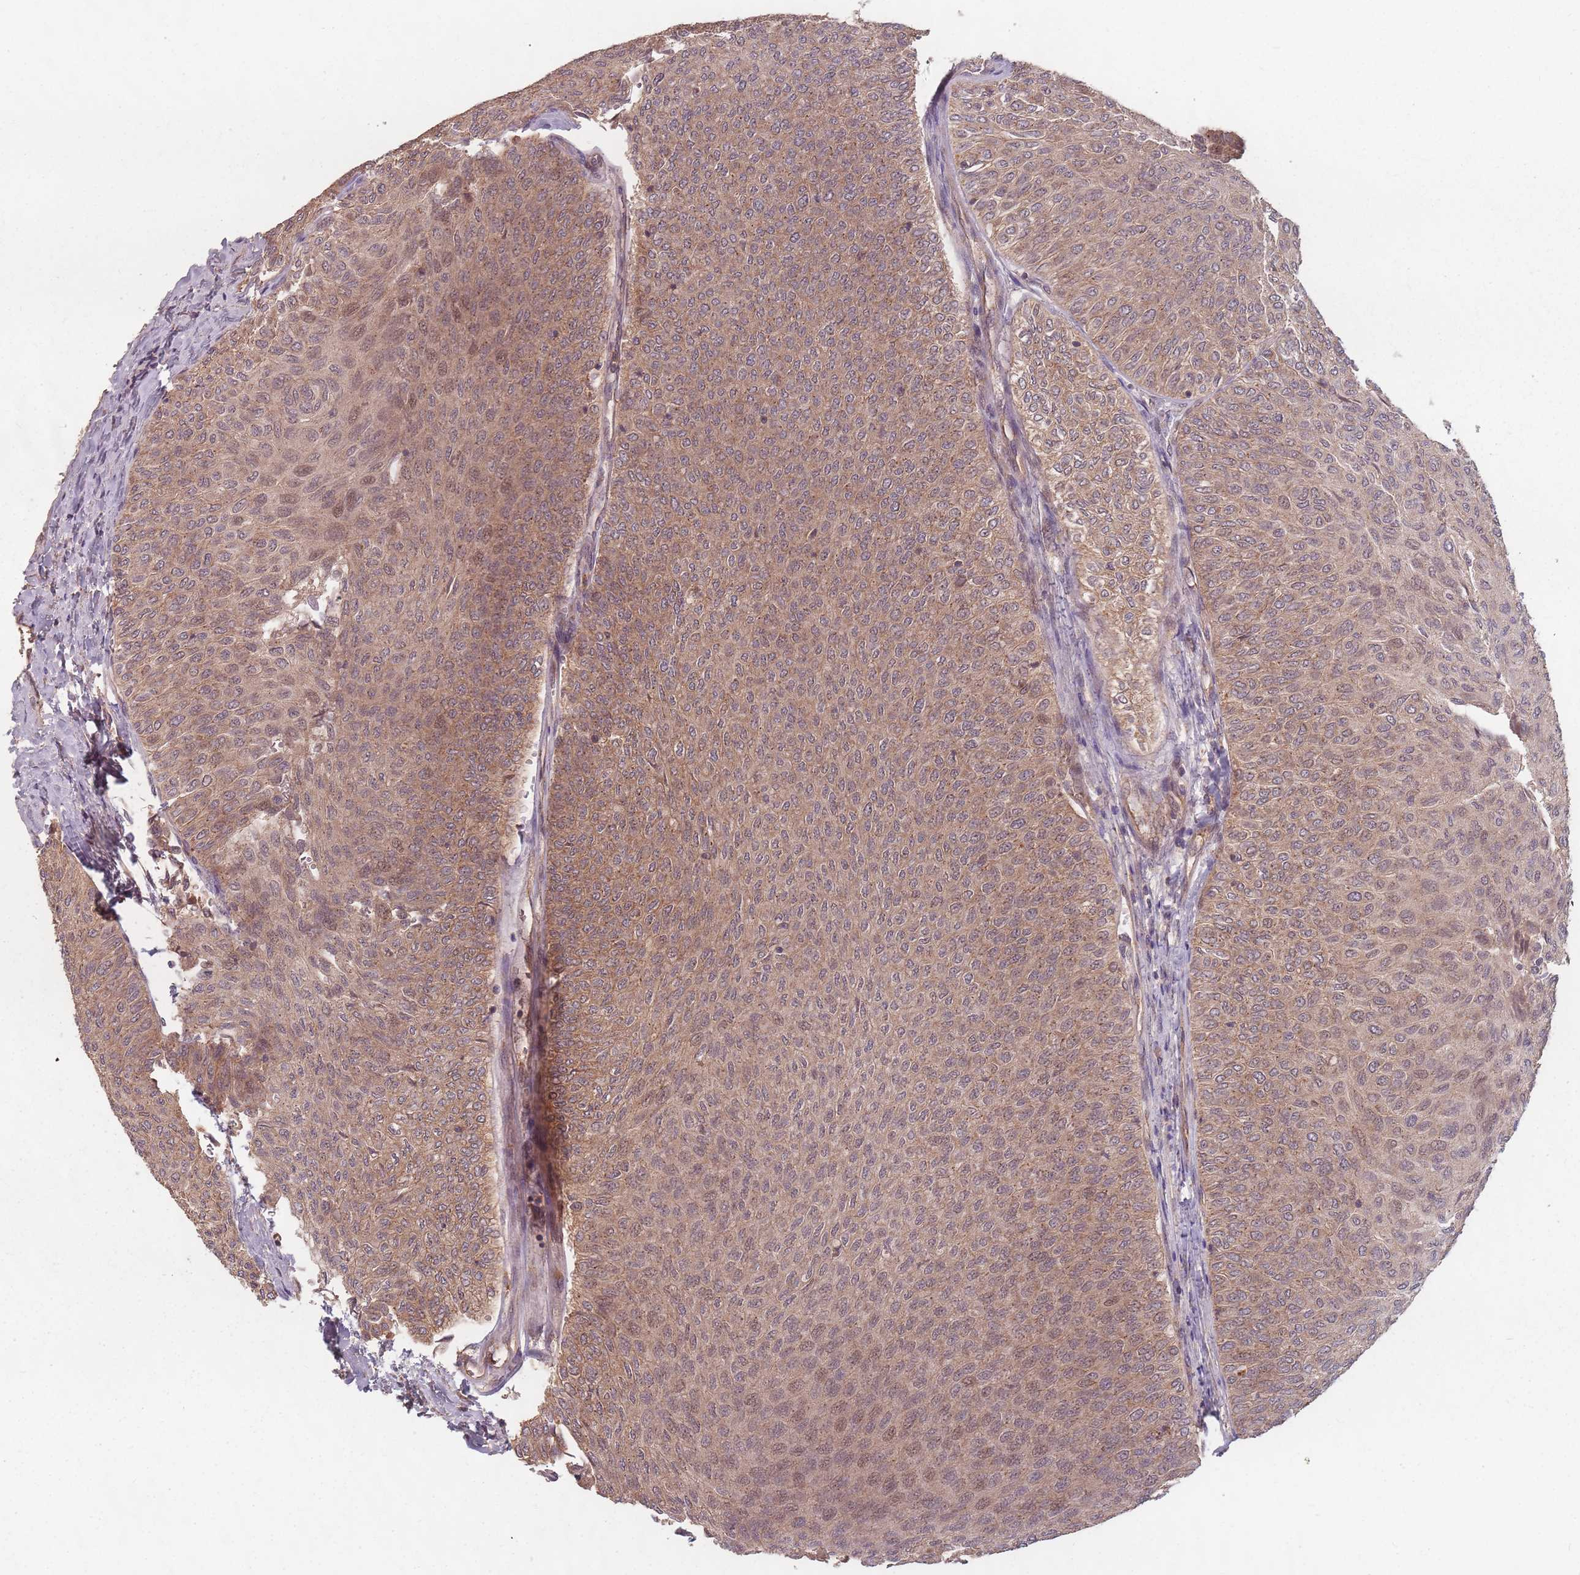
{"staining": {"intensity": "moderate", "quantity": ">75%", "location": "cytoplasmic/membranous,nuclear"}, "tissue": "urothelial cancer", "cell_type": "Tumor cells", "image_type": "cancer", "snomed": [{"axis": "morphology", "description": "Urothelial carcinoma, Low grade"}, {"axis": "topography", "description": "Urinary bladder"}], "caption": "IHC (DAB) staining of urothelial carcinoma (low-grade) reveals moderate cytoplasmic/membranous and nuclear protein staining in approximately >75% of tumor cells.", "gene": "C3orf14", "patient": {"sex": "male", "age": 78}}